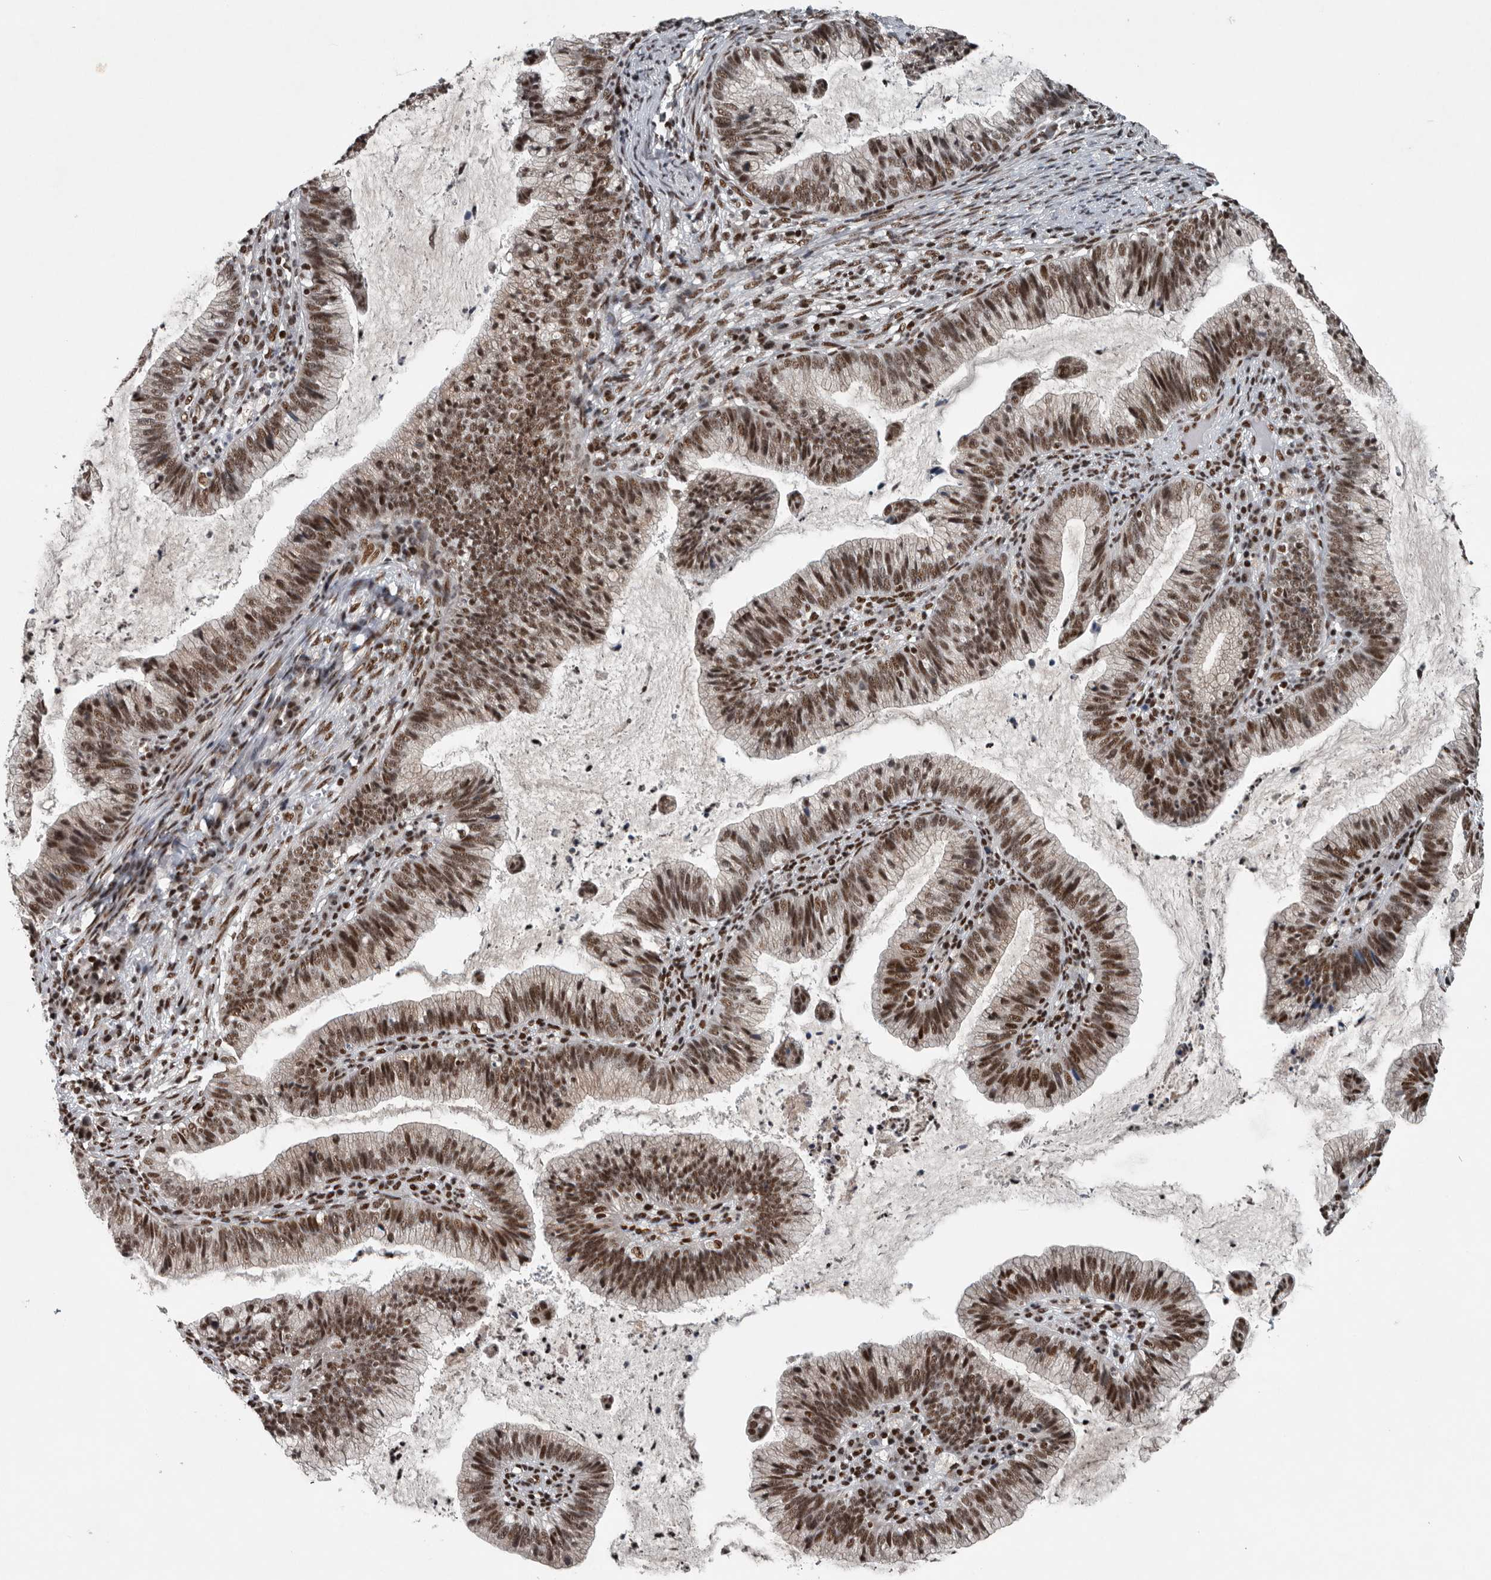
{"staining": {"intensity": "moderate", "quantity": ">75%", "location": "nuclear"}, "tissue": "cervical cancer", "cell_type": "Tumor cells", "image_type": "cancer", "snomed": [{"axis": "morphology", "description": "Adenocarcinoma, NOS"}, {"axis": "topography", "description": "Cervix"}], "caption": "This image exhibits IHC staining of cervical cancer (adenocarcinoma), with medium moderate nuclear expression in about >75% of tumor cells.", "gene": "SENP7", "patient": {"sex": "female", "age": 36}}